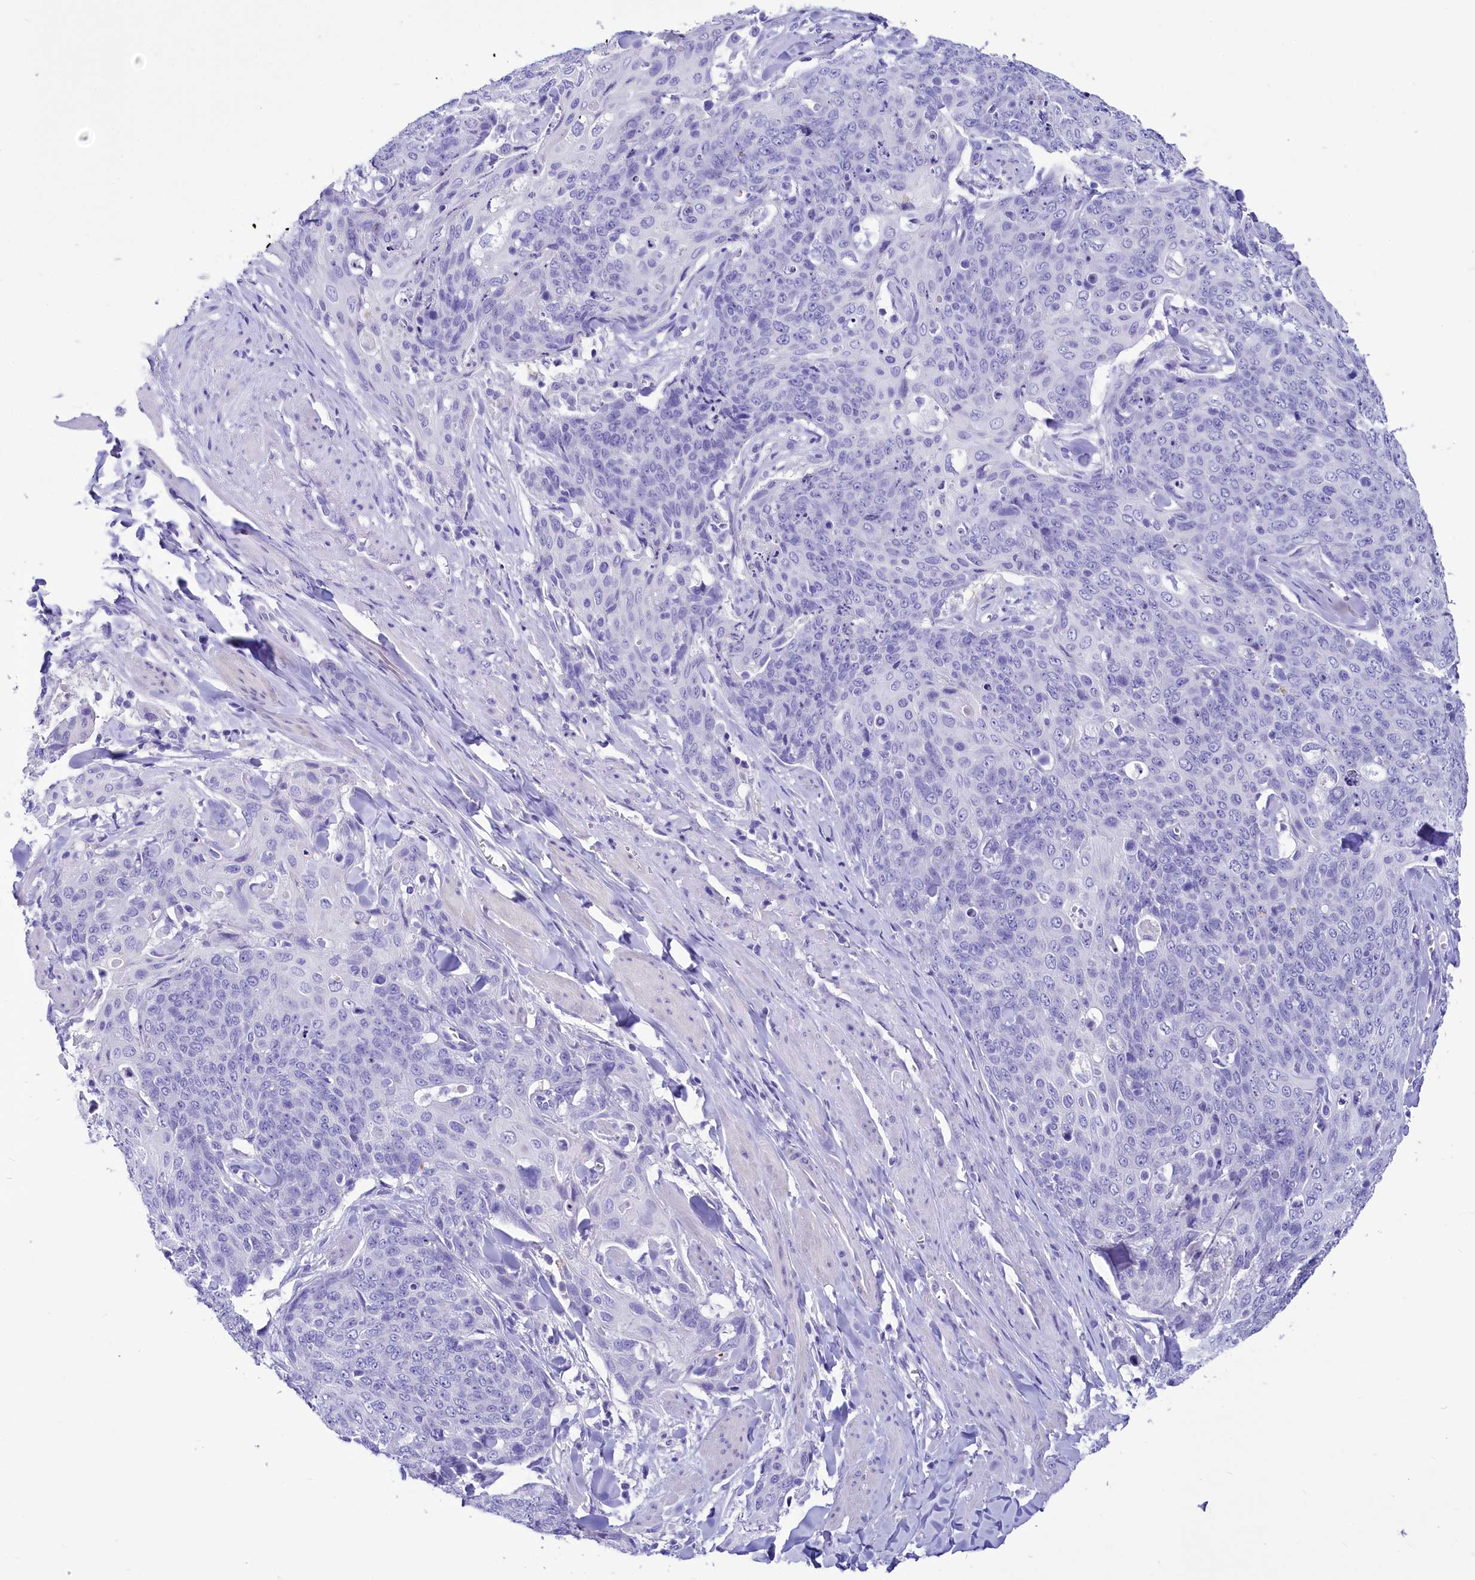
{"staining": {"intensity": "negative", "quantity": "none", "location": "none"}, "tissue": "skin cancer", "cell_type": "Tumor cells", "image_type": "cancer", "snomed": [{"axis": "morphology", "description": "Squamous cell carcinoma, NOS"}, {"axis": "topography", "description": "Skin"}, {"axis": "topography", "description": "Vulva"}], "caption": "Immunohistochemistry (IHC) micrograph of skin cancer (squamous cell carcinoma) stained for a protein (brown), which exhibits no staining in tumor cells.", "gene": "TTC36", "patient": {"sex": "female", "age": 85}}